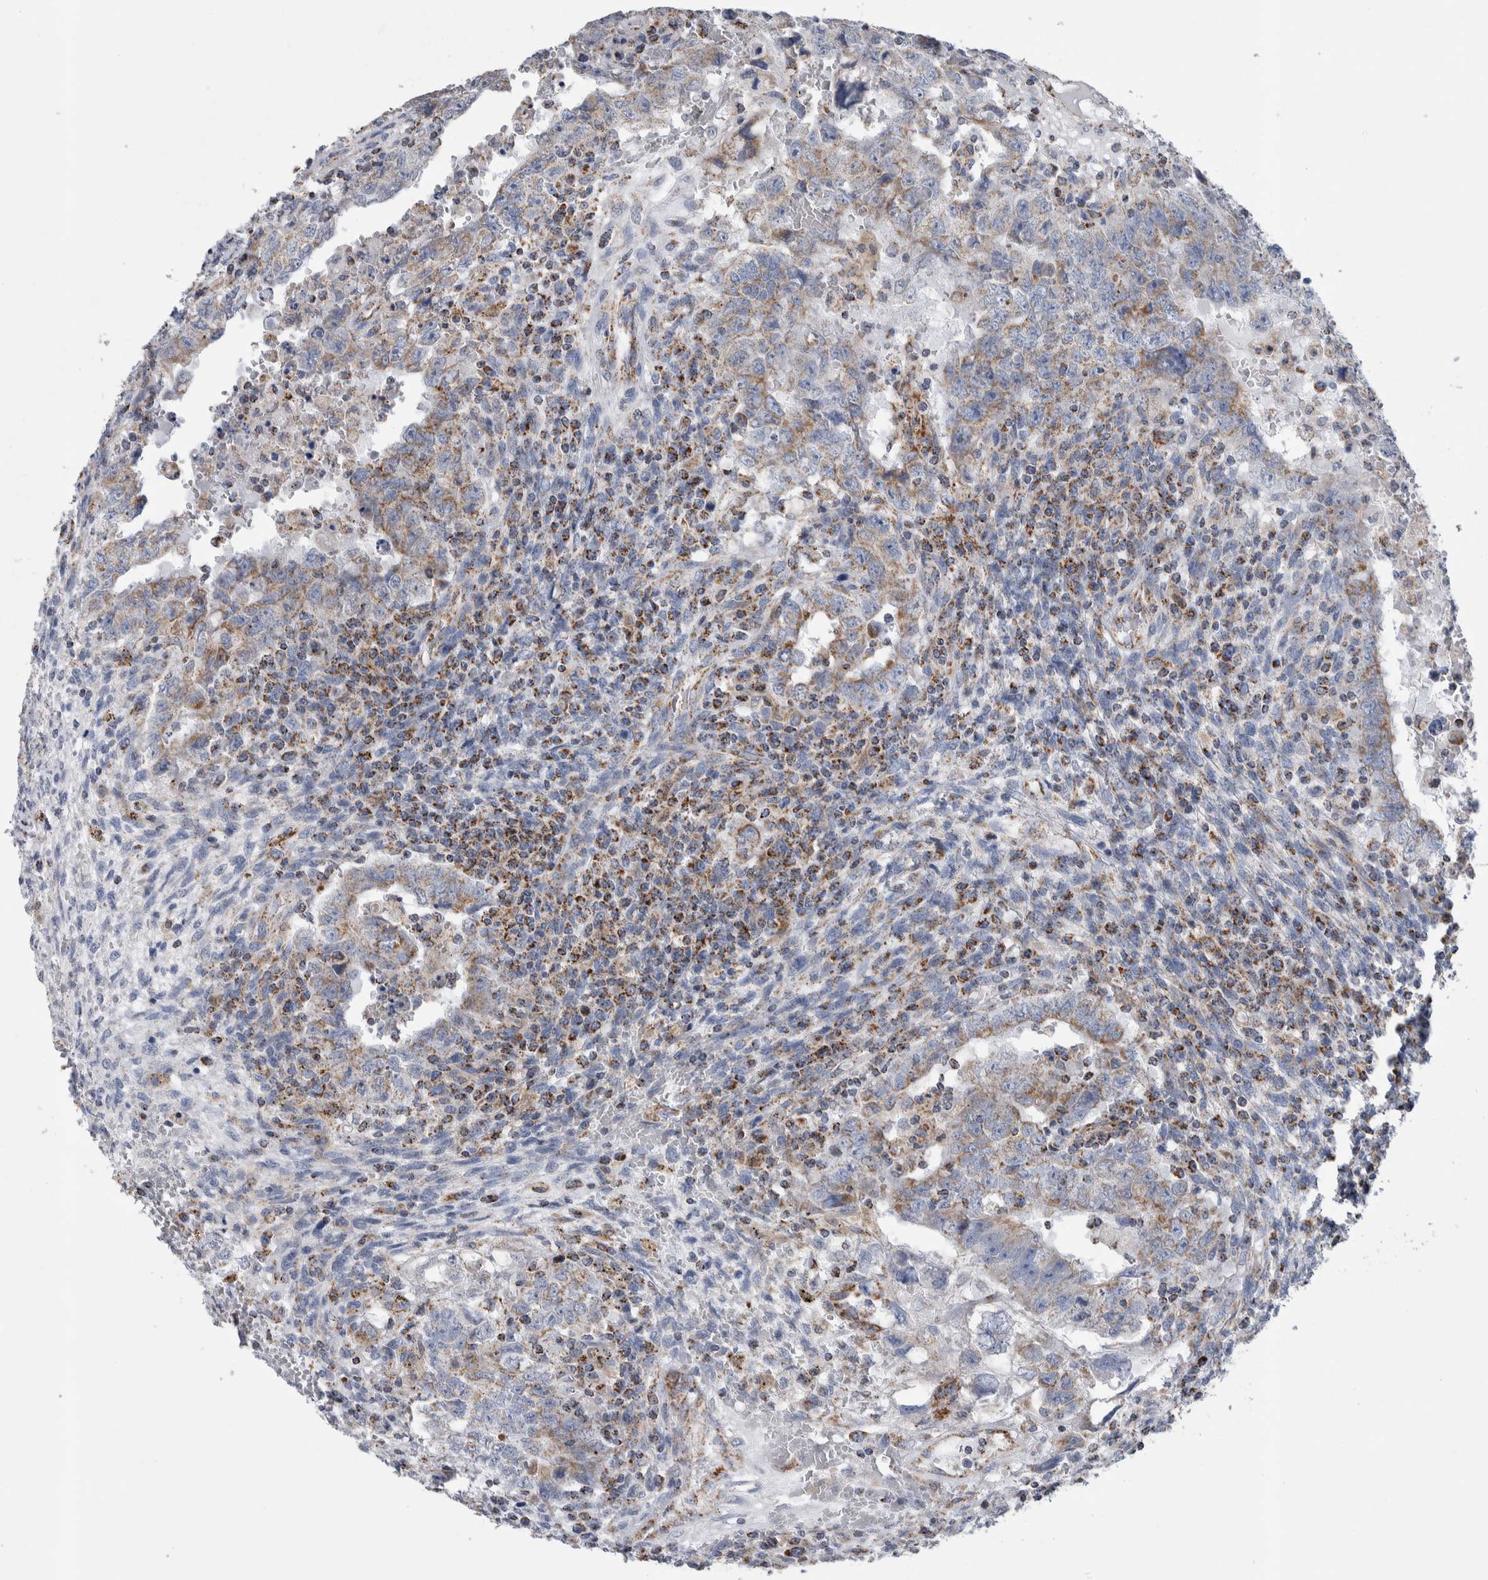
{"staining": {"intensity": "weak", "quantity": ">75%", "location": "cytoplasmic/membranous"}, "tissue": "testis cancer", "cell_type": "Tumor cells", "image_type": "cancer", "snomed": [{"axis": "morphology", "description": "Carcinoma, Embryonal, NOS"}, {"axis": "topography", "description": "Testis"}], "caption": "Embryonal carcinoma (testis) stained with DAB immunohistochemistry reveals low levels of weak cytoplasmic/membranous positivity in about >75% of tumor cells.", "gene": "ETFA", "patient": {"sex": "male", "age": 26}}